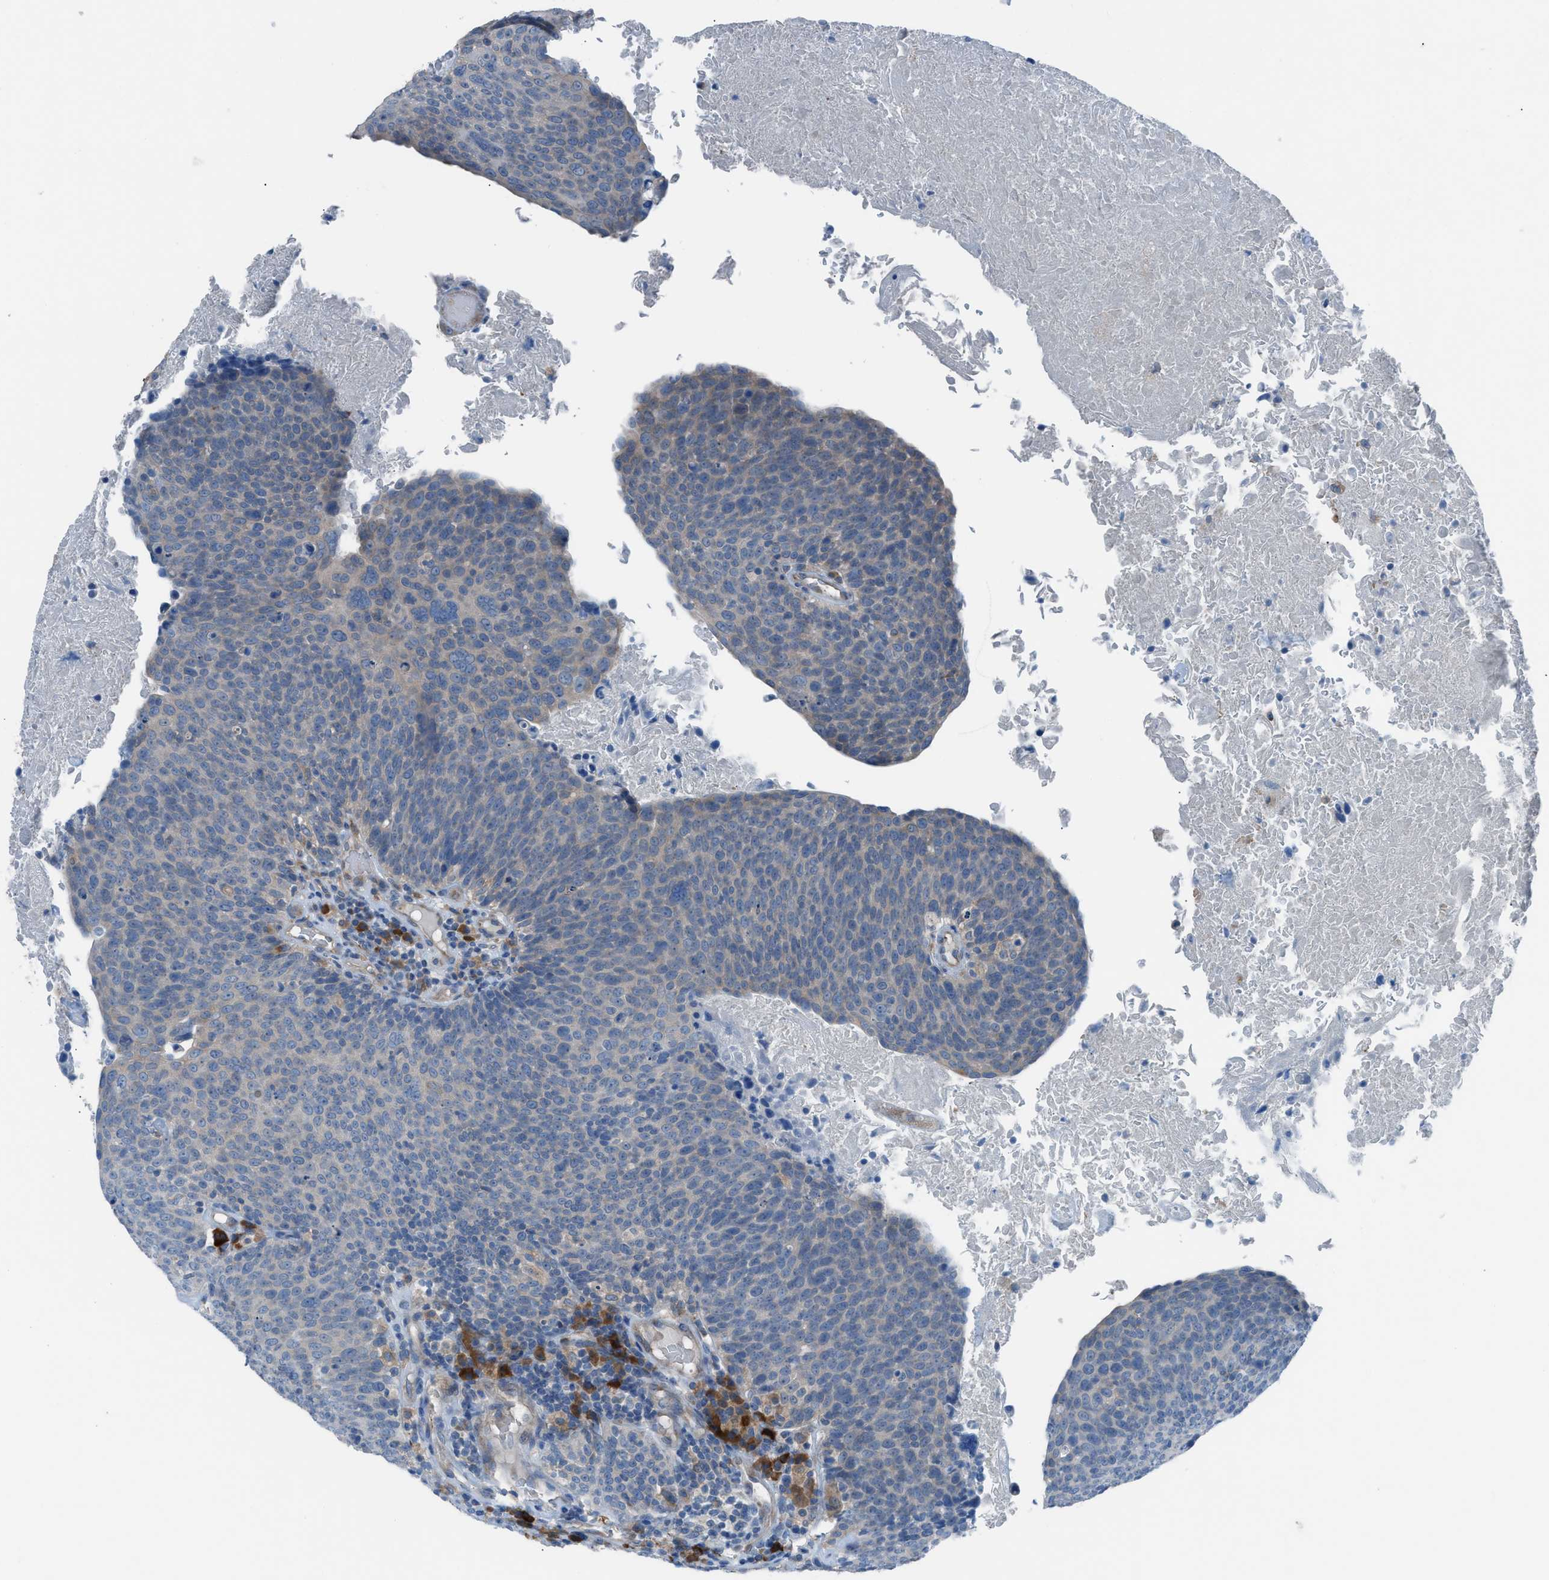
{"staining": {"intensity": "negative", "quantity": "none", "location": "none"}, "tissue": "head and neck cancer", "cell_type": "Tumor cells", "image_type": "cancer", "snomed": [{"axis": "morphology", "description": "Squamous cell carcinoma, NOS"}, {"axis": "morphology", "description": "Squamous cell carcinoma, metastatic, NOS"}, {"axis": "topography", "description": "Lymph node"}, {"axis": "topography", "description": "Head-Neck"}], "caption": "An IHC photomicrograph of metastatic squamous cell carcinoma (head and neck) is shown. There is no staining in tumor cells of metastatic squamous cell carcinoma (head and neck).", "gene": "HEG1", "patient": {"sex": "male", "age": 62}}